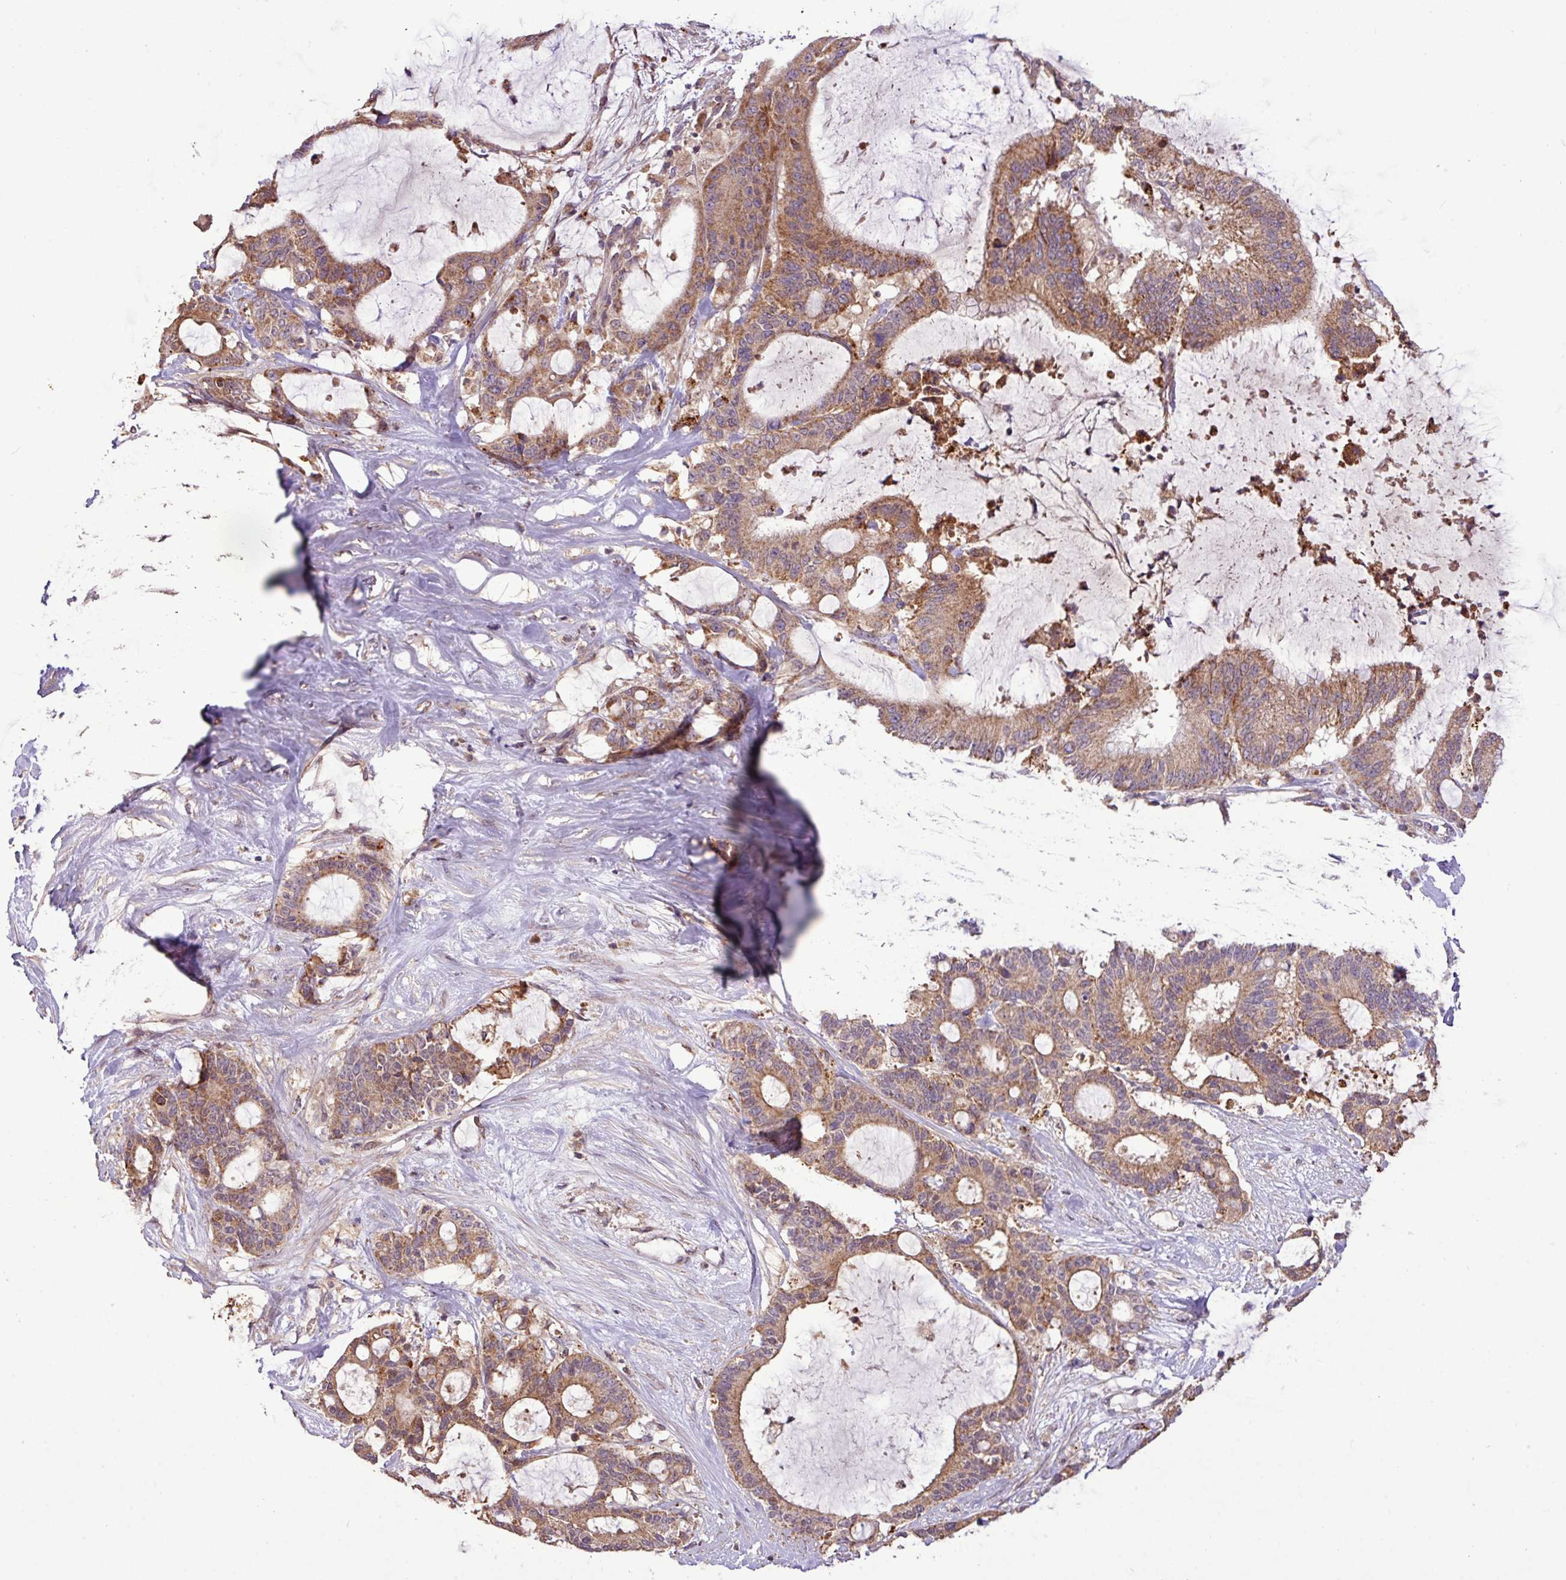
{"staining": {"intensity": "moderate", "quantity": ">75%", "location": "cytoplasmic/membranous"}, "tissue": "liver cancer", "cell_type": "Tumor cells", "image_type": "cancer", "snomed": [{"axis": "morphology", "description": "Normal tissue, NOS"}, {"axis": "morphology", "description": "Cholangiocarcinoma"}, {"axis": "topography", "description": "Liver"}, {"axis": "topography", "description": "Peripheral nerve tissue"}], "caption": "A brown stain highlights moderate cytoplasmic/membranous expression of a protein in human liver cancer (cholangiocarcinoma) tumor cells.", "gene": "YPEL3", "patient": {"sex": "female", "age": 73}}